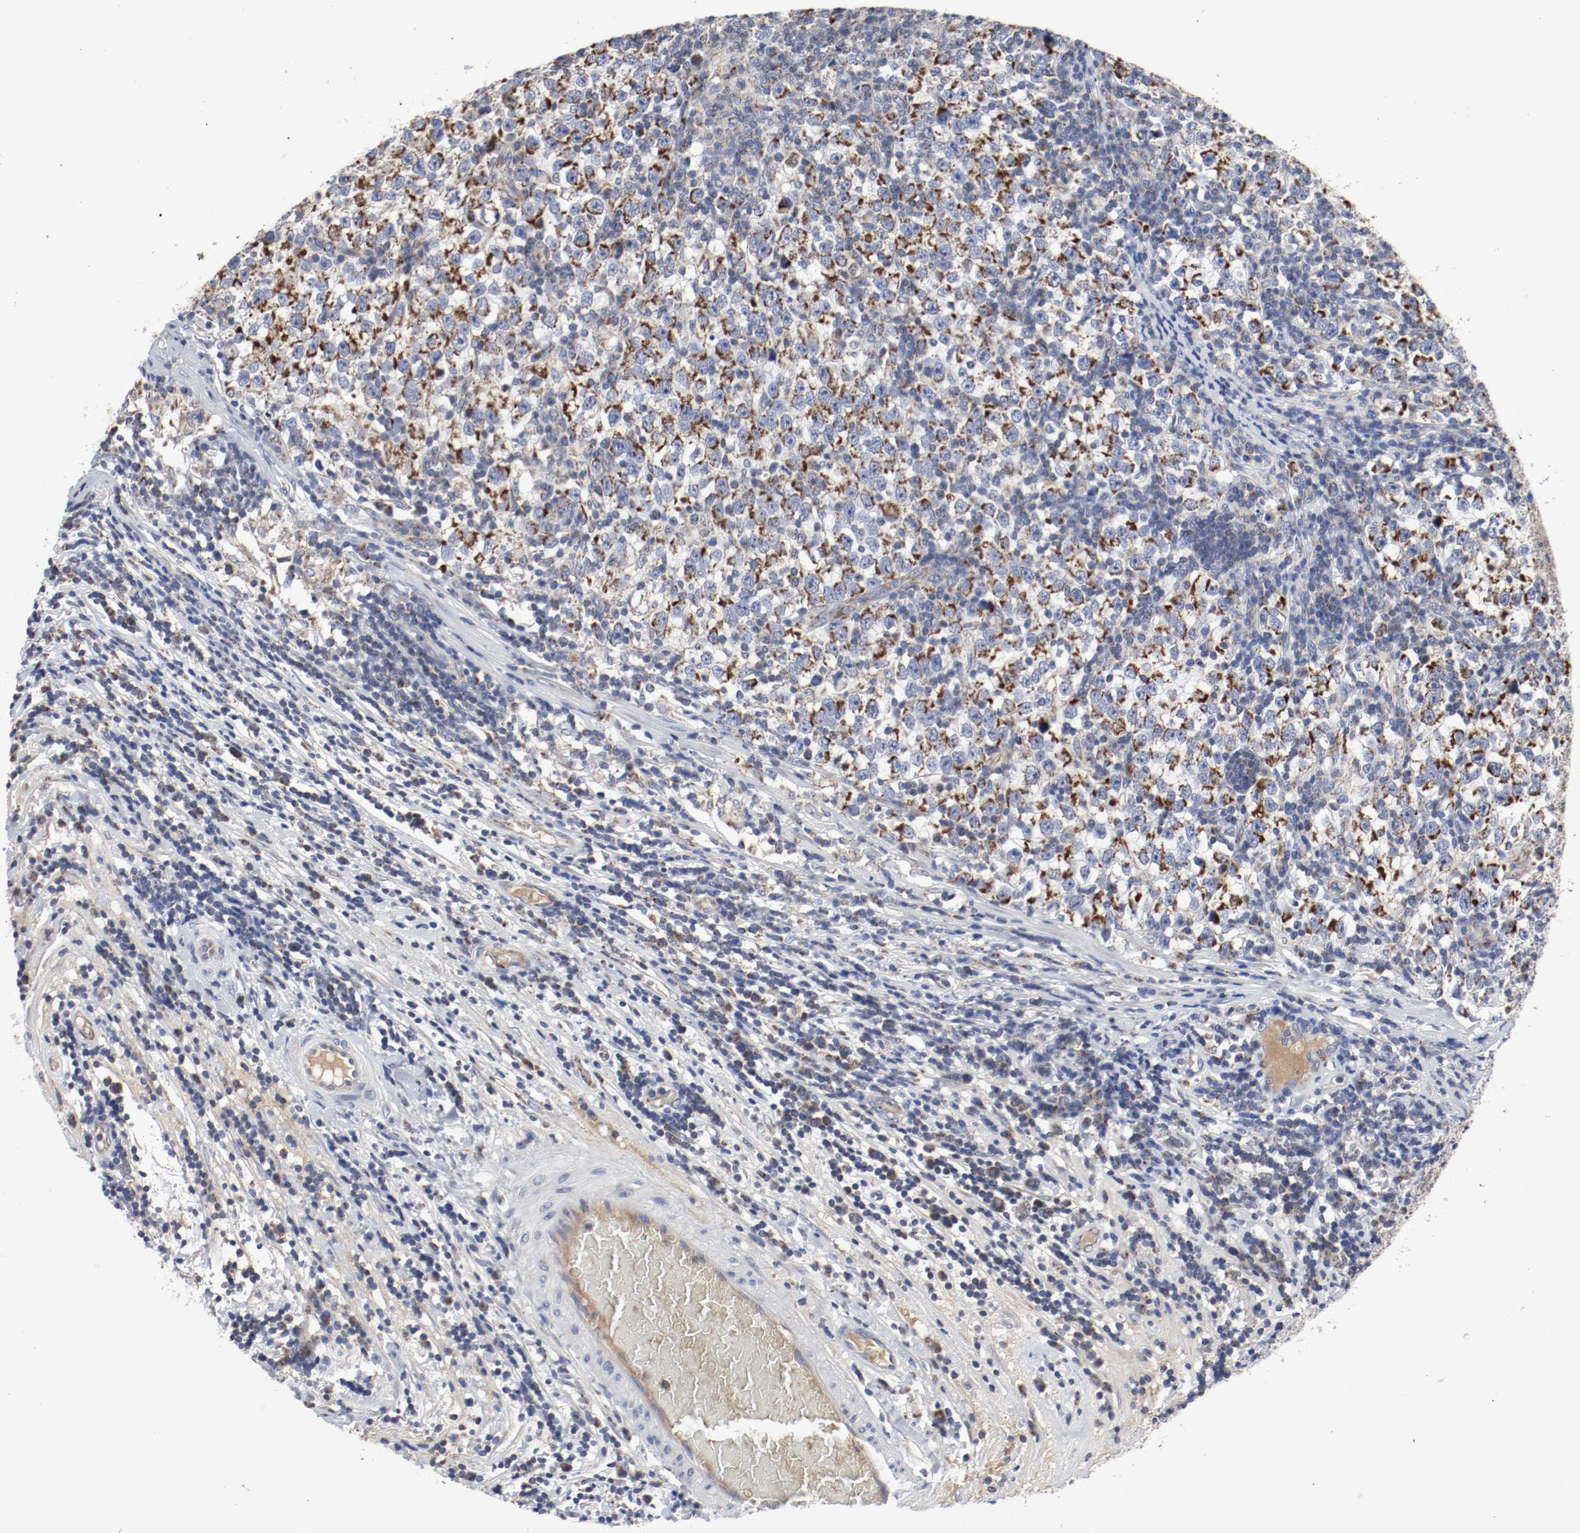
{"staining": {"intensity": "strong", "quantity": ">75%", "location": "cytoplasmic/membranous"}, "tissue": "testis cancer", "cell_type": "Tumor cells", "image_type": "cancer", "snomed": [{"axis": "morphology", "description": "Seminoma, NOS"}, {"axis": "topography", "description": "Testis"}], "caption": "Immunohistochemical staining of seminoma (testis) displays high levels of strong cytoplasmic/membranous positivity in approximately >75% of tumor cells. (Stains: DAB in brown, nuclei in blue, Microscopy: brightfield microscopy at high magnification).", "gene": "AFG3L2", "patient": {"sex": "male", "age": 43}}